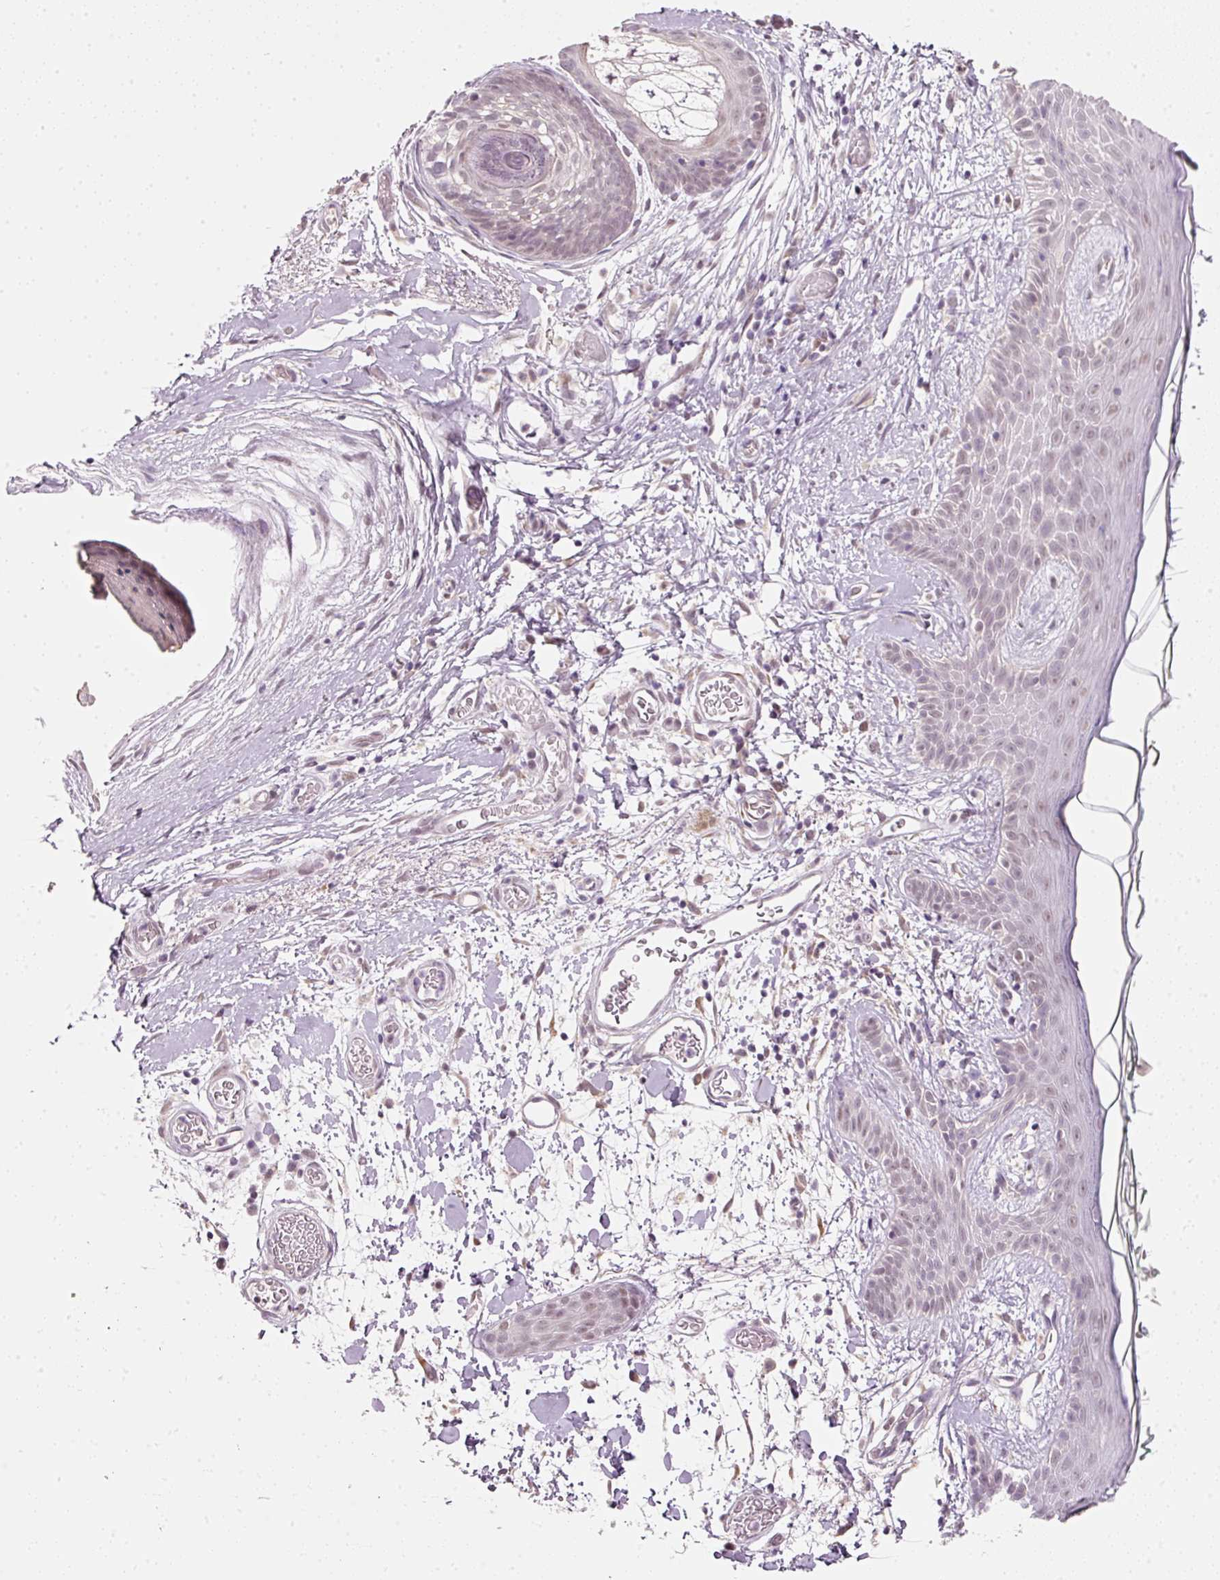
{"staining": {"intensity": "weak", "quantity": "<25%", "location": "nuclear"}, "tissue": "skin", "cell_type": "Fibroblasts", "image_type": "normal", "snomed": [{"axis": "morphology", "description": "Normal tissue, NOS"}, {"axis": "topography", "description": "Skin"}], "caption": "Fibroblasts show no significant positivity in benign skin. (IHC, brightfield microscopy, high magnification).", "gene": "FSTL3", "patient": {"sex": "male", "age": 79}}